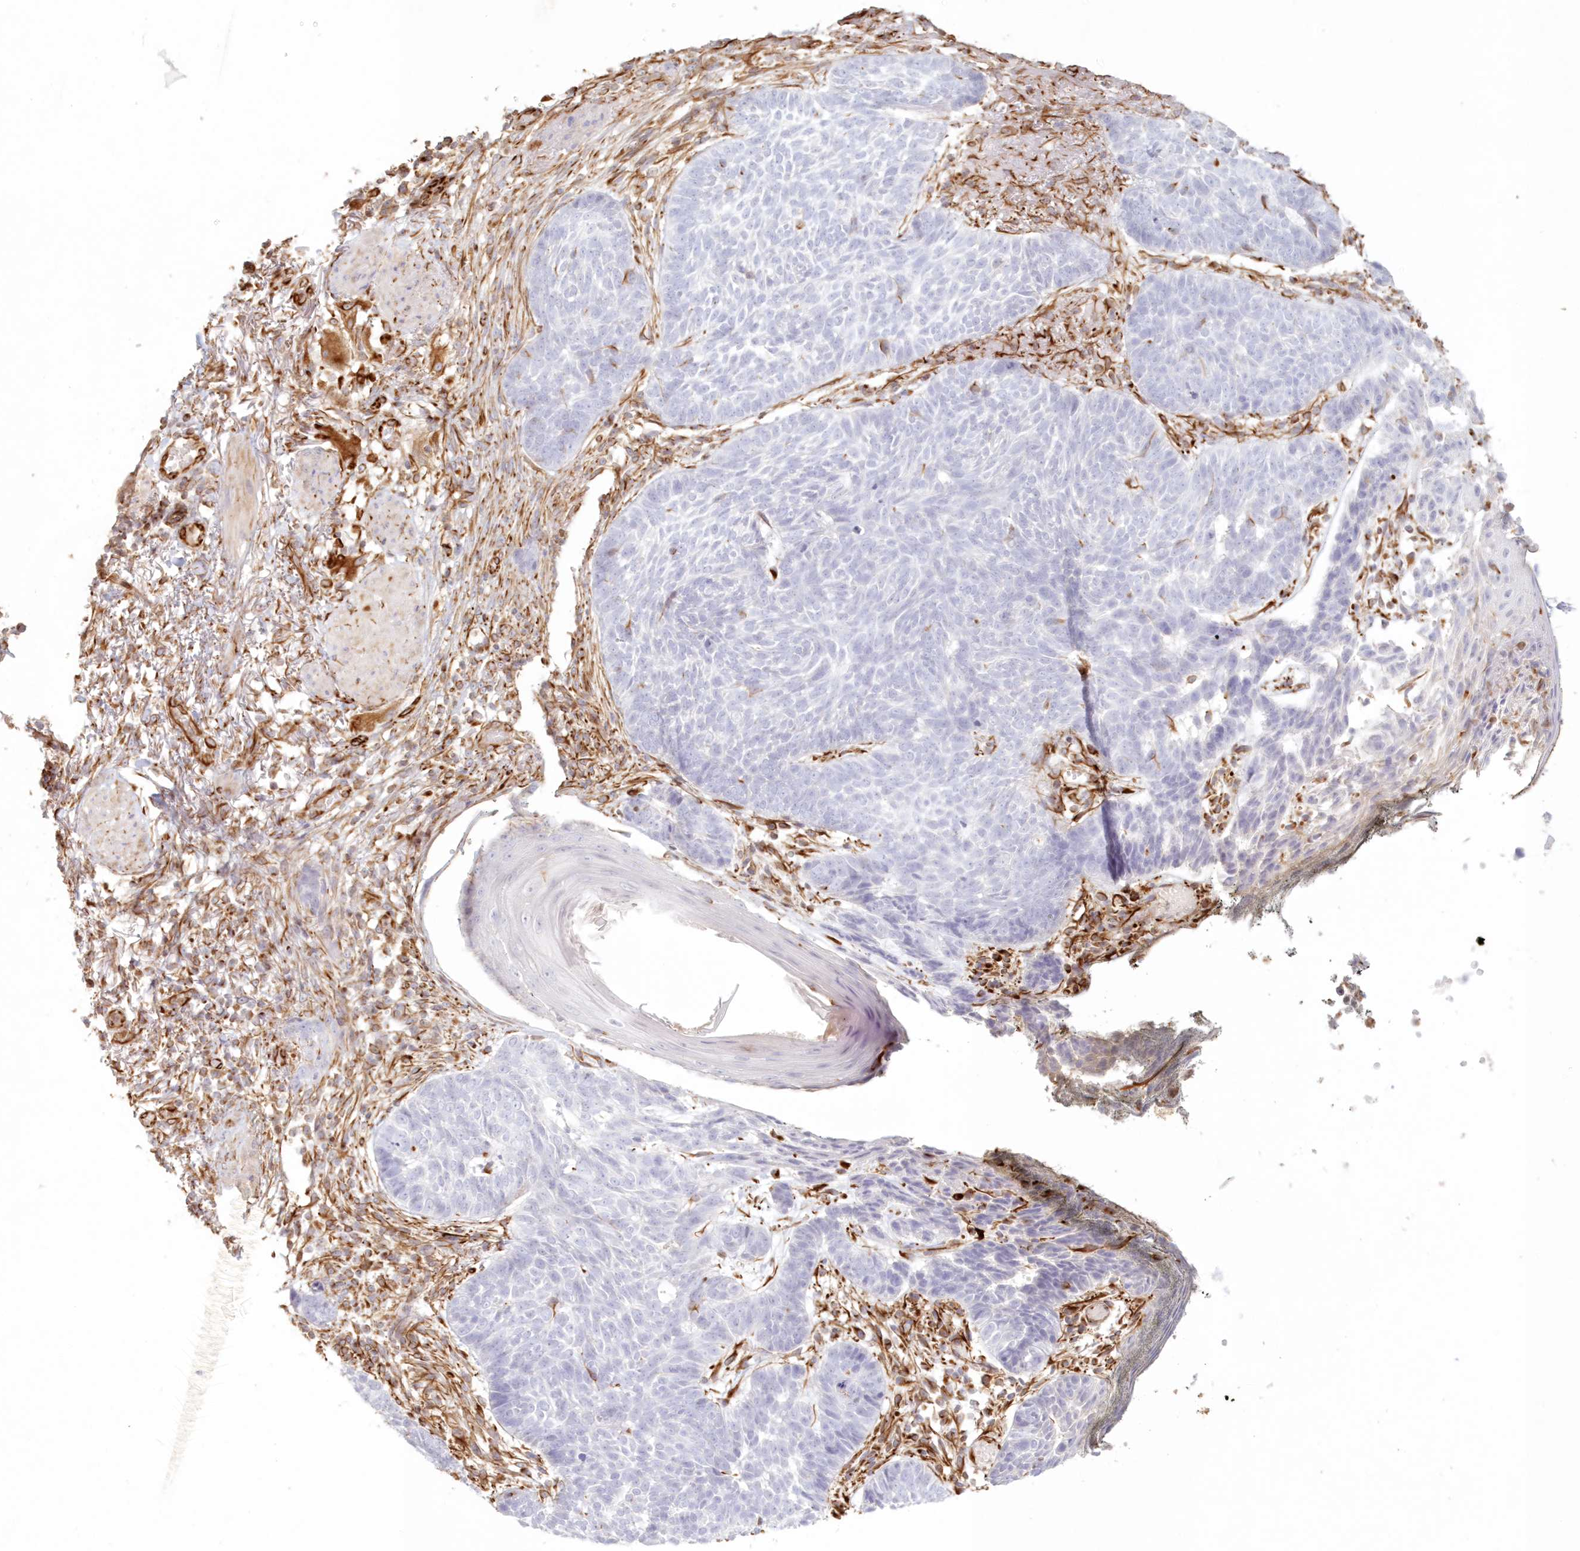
{"staining": {"intensity": "negative", "quantity": "none", "location": "none"}, "tissue": "skin cancer", "cell_type": "Tumor cells", "image_type": "cancer", "snomed": [{"axis": "morphology", "description": "Normal tissue, NOS"}, {"axis": "morphology", "description": "Basal cell carcinoma"}, {"axis": "topography", "description": "Skin"}], "caption": "Skin cancer (basal cell carcinoma) was stained to show a protein in brown. There is no significant expression in tumor cells.", "gene": "DMRTB1", "patient": {"sex": "male", "age": 64}}